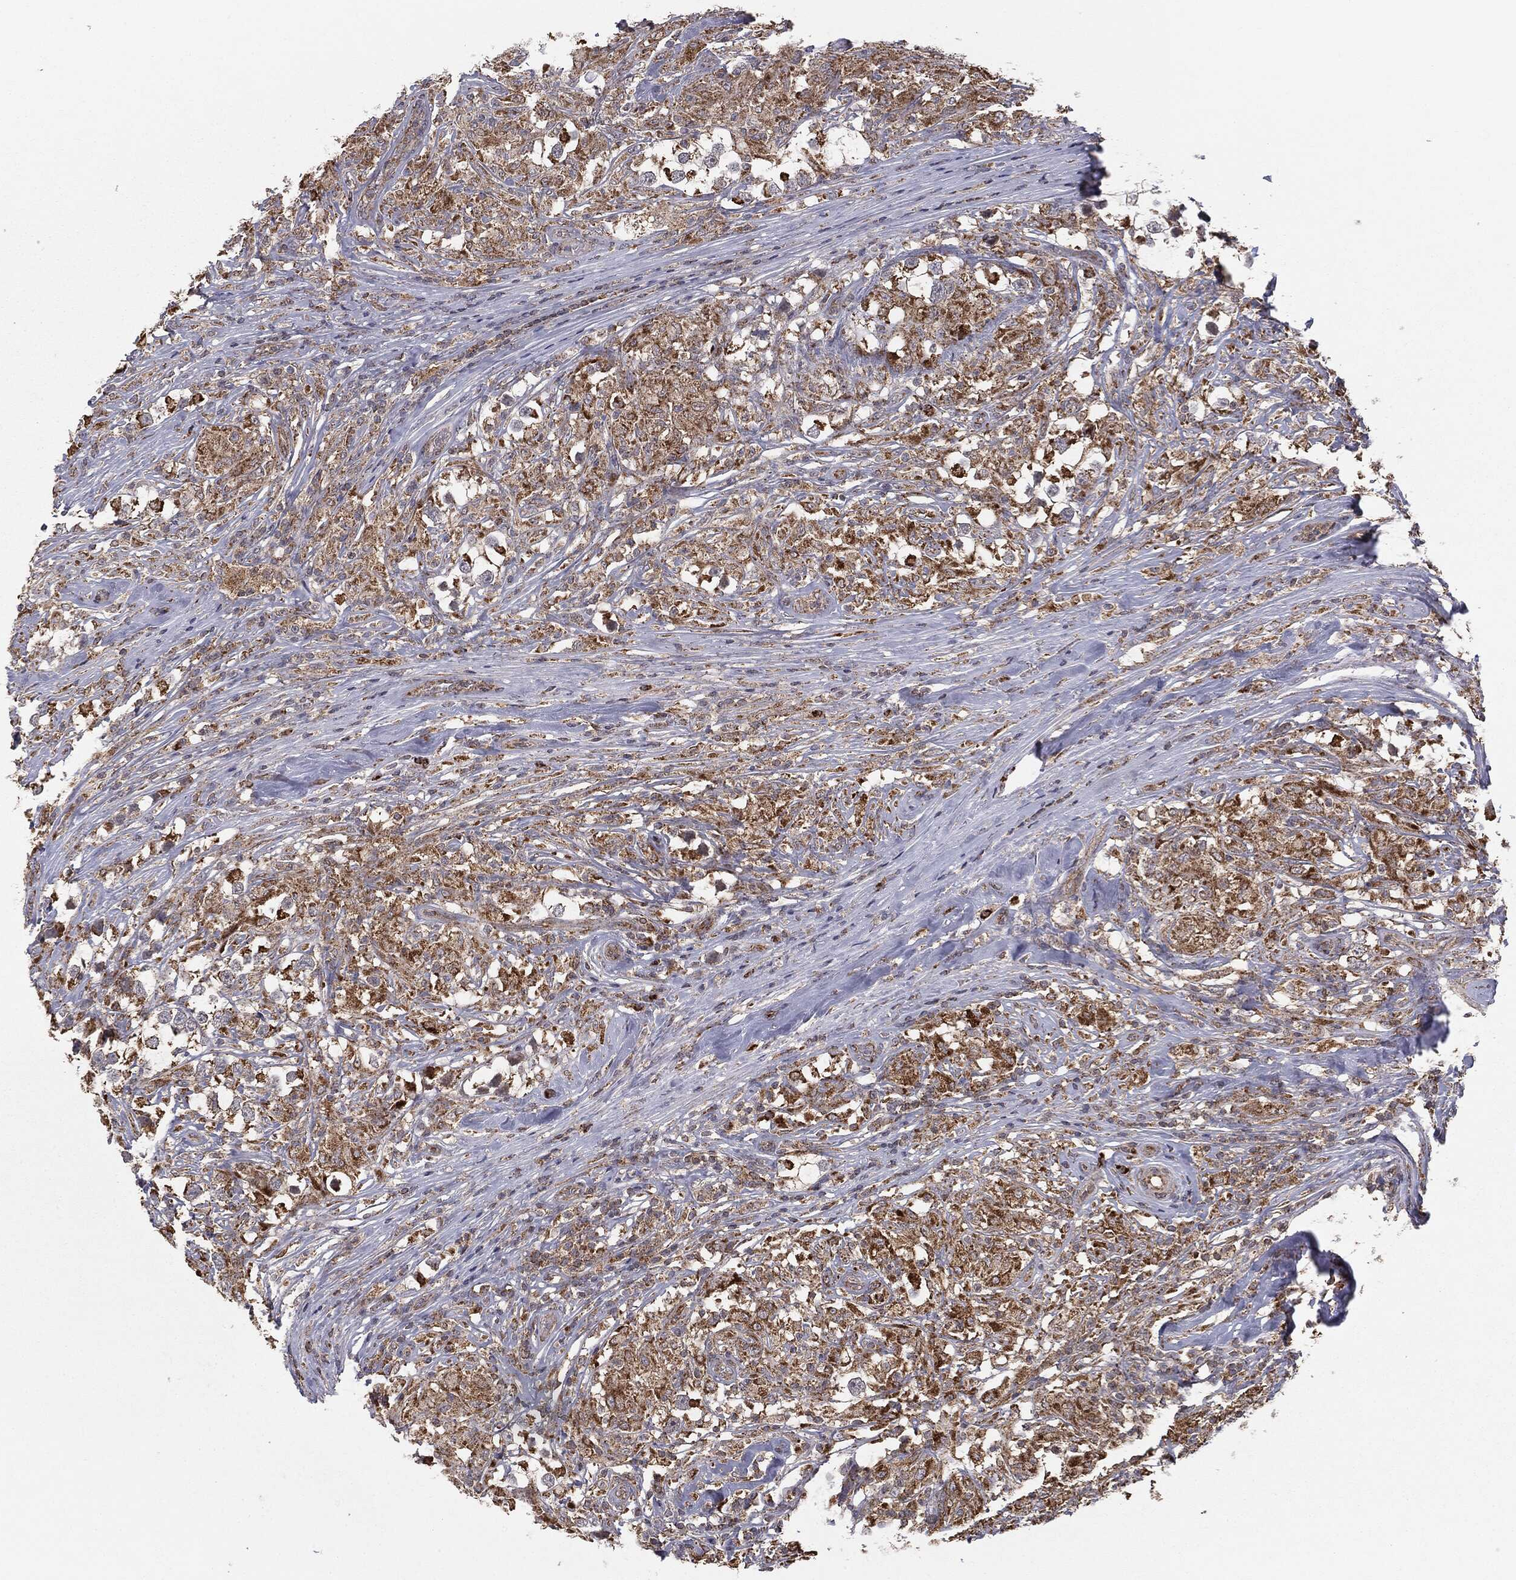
{"staining": {"intensity": "moderate", "quantity": ">75%", "location": "cytoplasmic/membranous"}, "tissue": "testis cancer", "cell_type": "Tumor cells", "image_type": "cancer", "snomed": [{"axis": "morphology", "description": "Seminoma, NOS"}, {"axis": "topography", "description": "Testis"}], "caption": "Immunohistochemical staining of human seminoma (testis) displays medium levels of moderate cytoplasmic/membranous protein positivity in approximately >75% of tumor cells. (Stains: DAB (3,3'-diaminobenzidine) in brown, nuclei in blue, Microscopy: brightfield microscopy at high magnification).", "gene": "MTOR", "patient": {"sex": "male", "age": 46}}